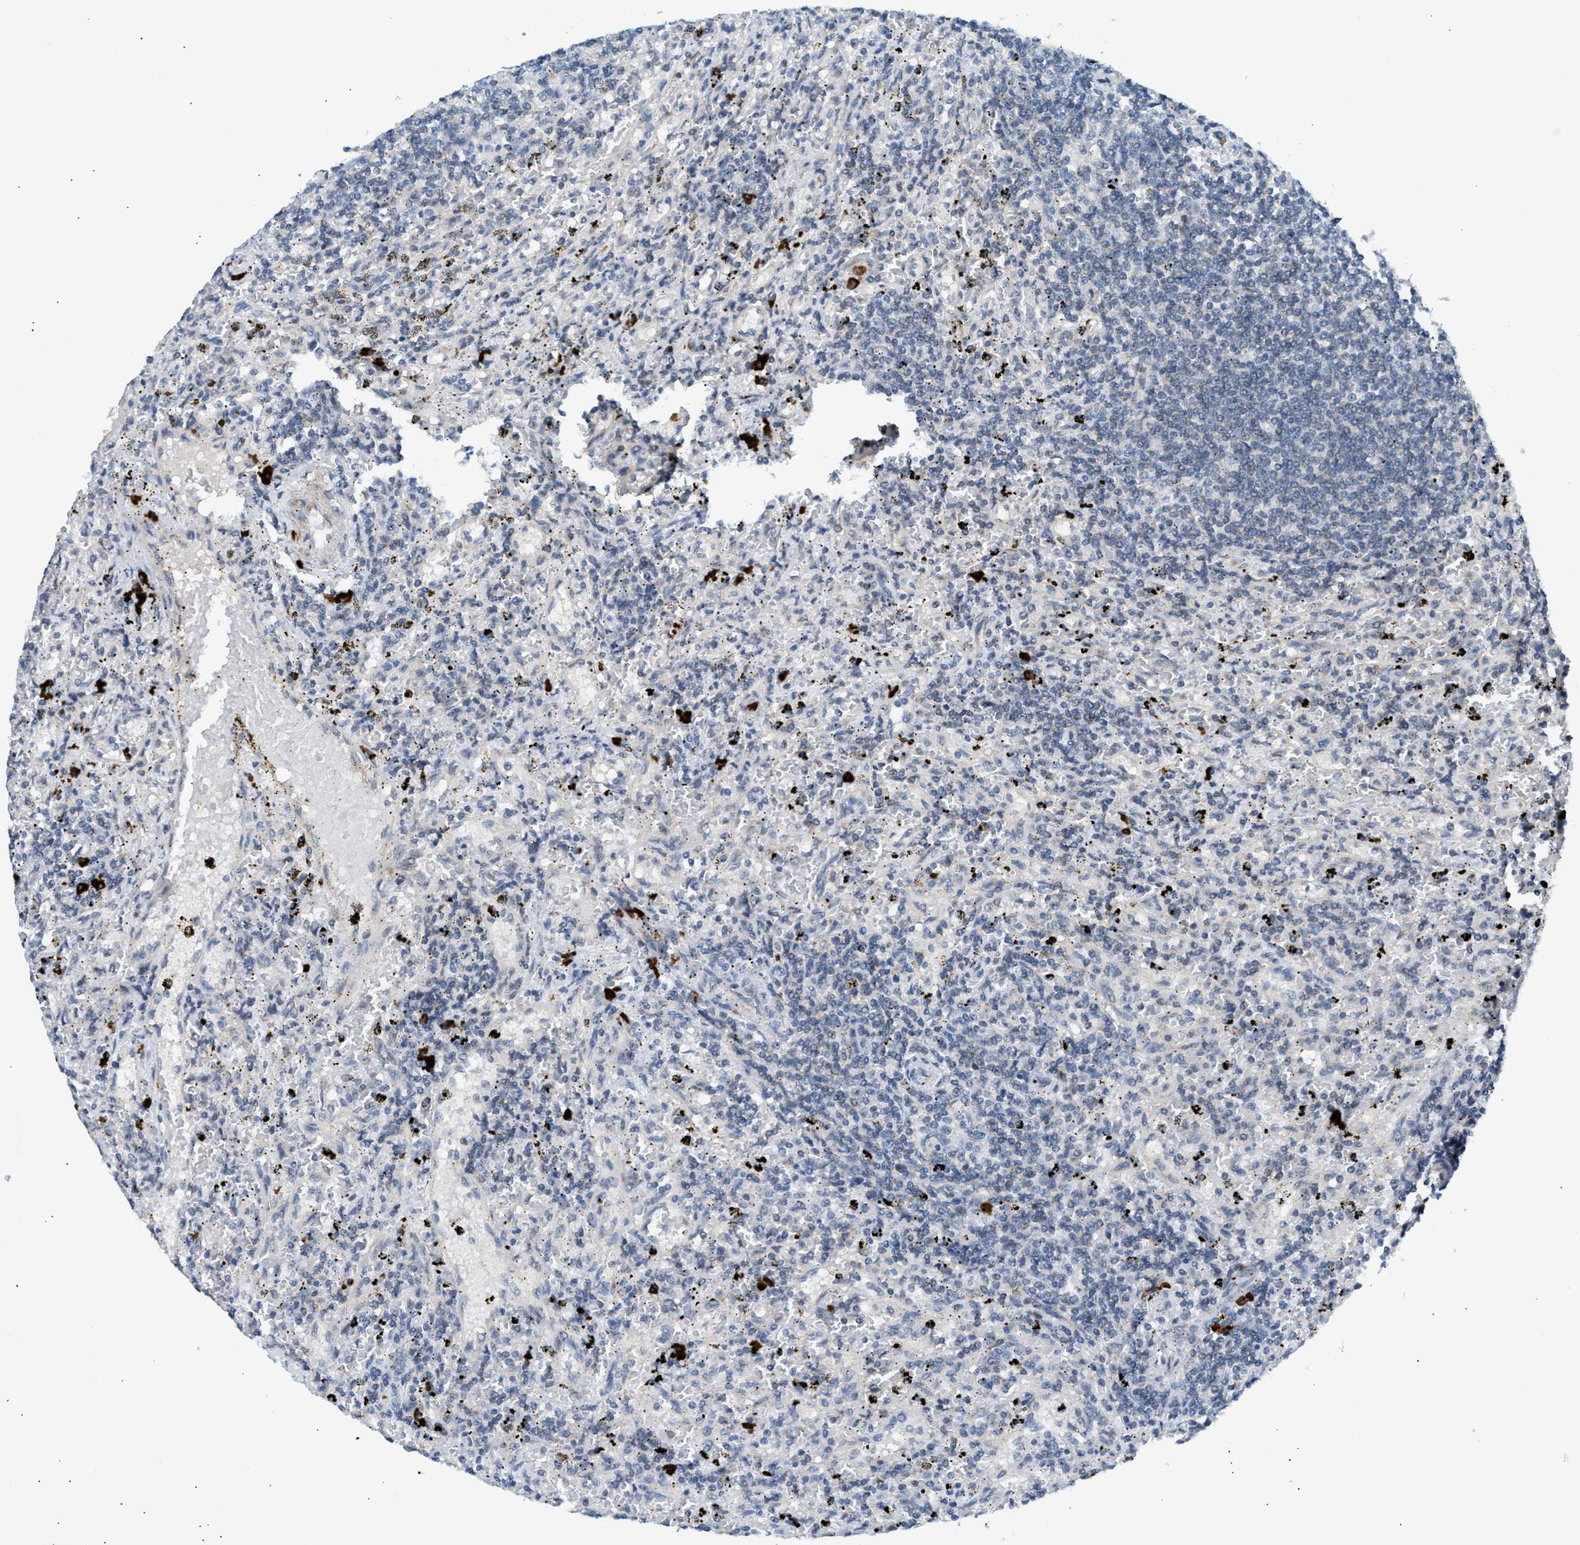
{"staining": {"intensity": "negative", "quantity": "none", "location": "none"}, "tissue": "lymphoma", "cell_type": "Tumor cells", "image_type": "cancer", "snomed": [{"axis": "morphology", "description": "Malignant lymphoma, non-Hodgkin's type, Low grade"}, {"axis": "topography", "description": "Spleen"}], "caption": "Lymphoma stained for a protein using immunohistochemistry (IHC) shows no staining tumor cells.", "gene": "KCNC2", "patient": {"sex": "male", "age": 76}}